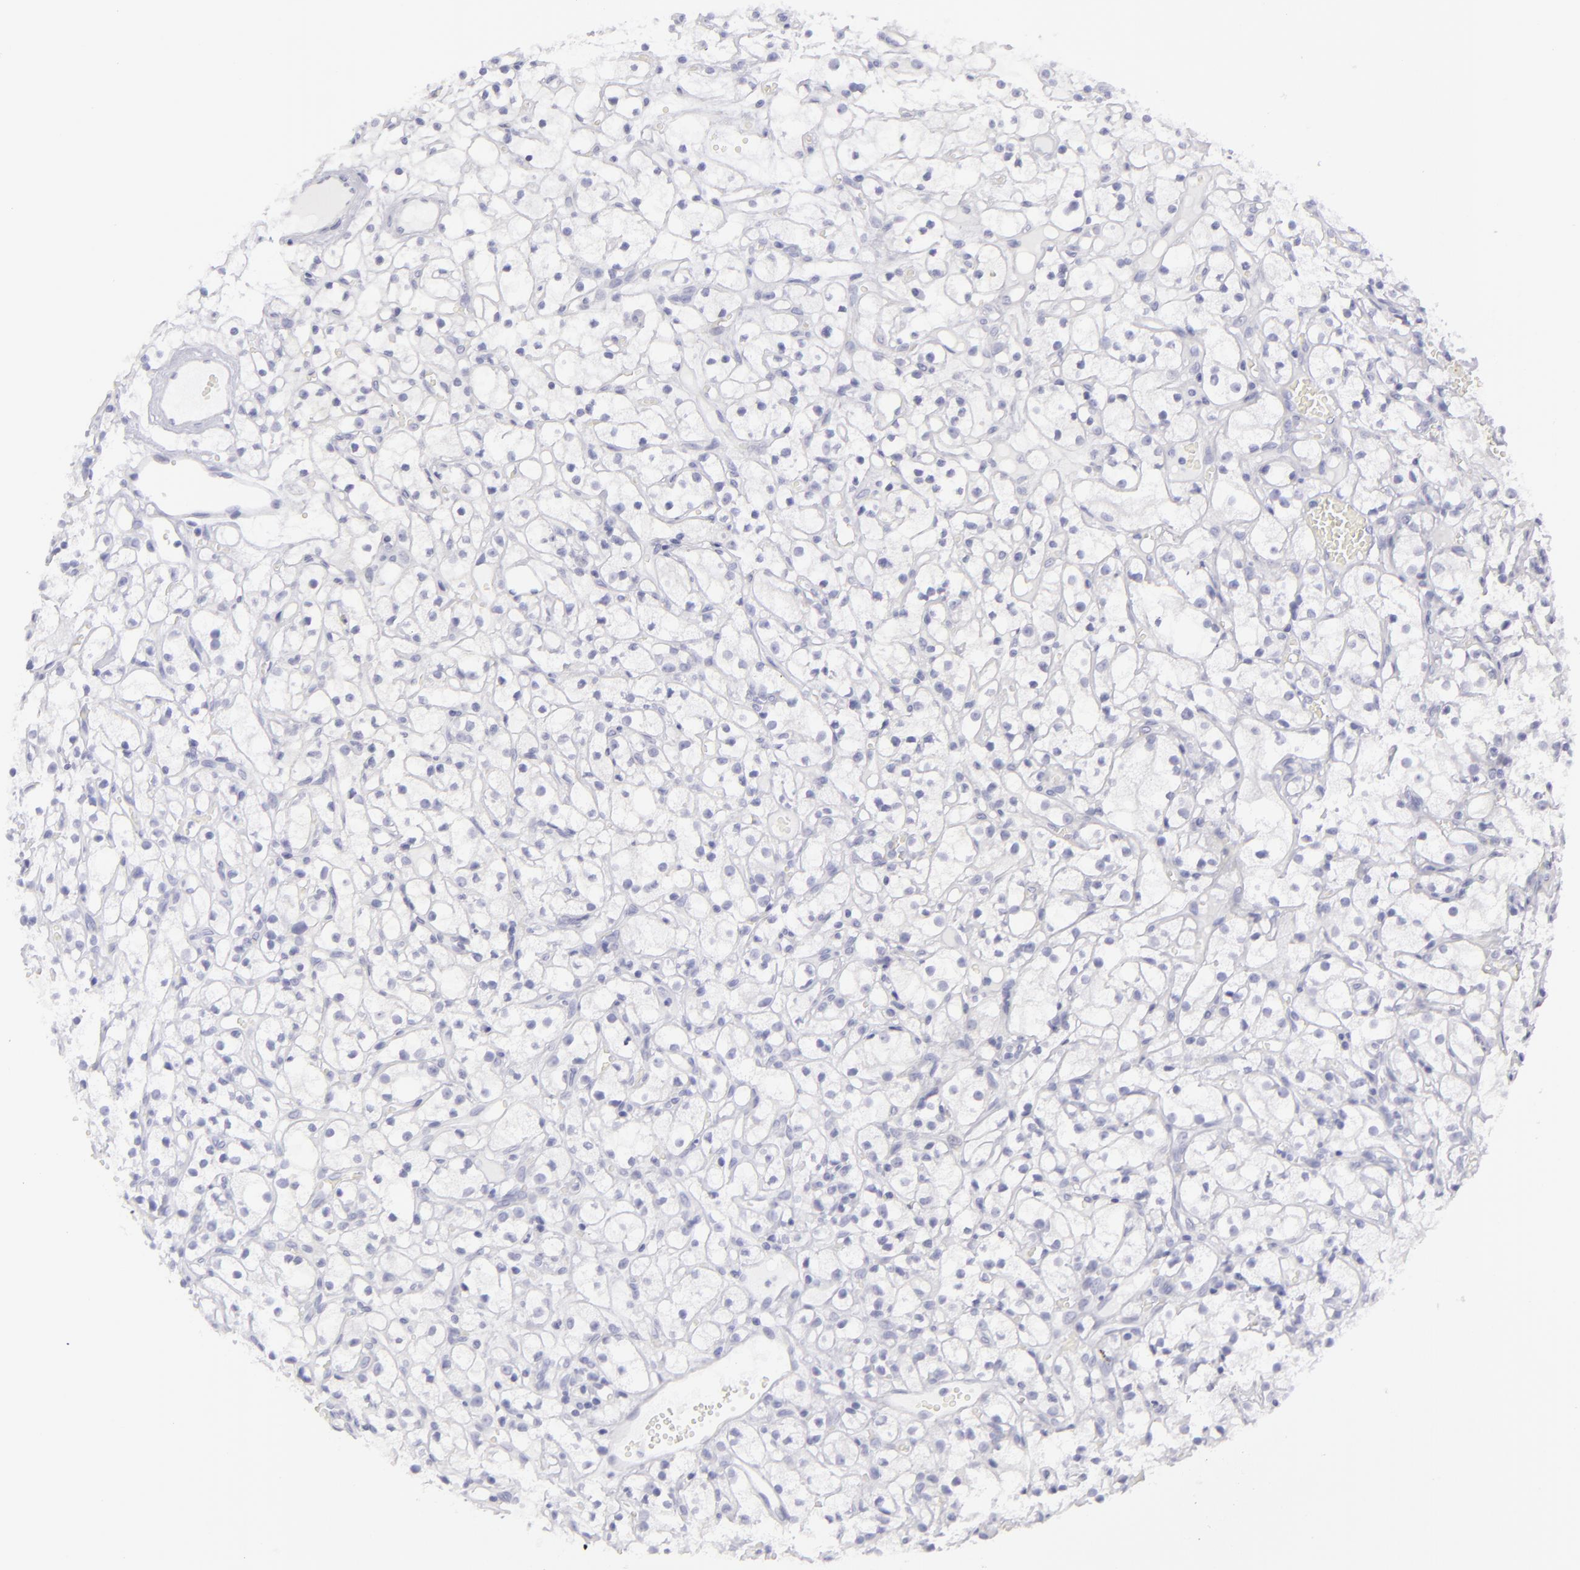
{"staining": {"intensity": "negative", "quantity": "none", "location": "none"}, "tissue": "renal cancer", "cell_type": "Tumor cells", "image_type": "cancer", "snomed": [{"axis": "morphology", "description": "Adenocarcinoma, NOS"}, {"axis": "topography", "description": "Kidney"}], "caption": "Adenocarcinoma (renal) was stained to show a protein in brown. There is no significant expression in tumor cells. The staining is performed using DAB brown chromogen with nuclei counter-stained in using hematoxylin.", "gene": "DLG4", "patient": {"sex": "male", "age": 61}}